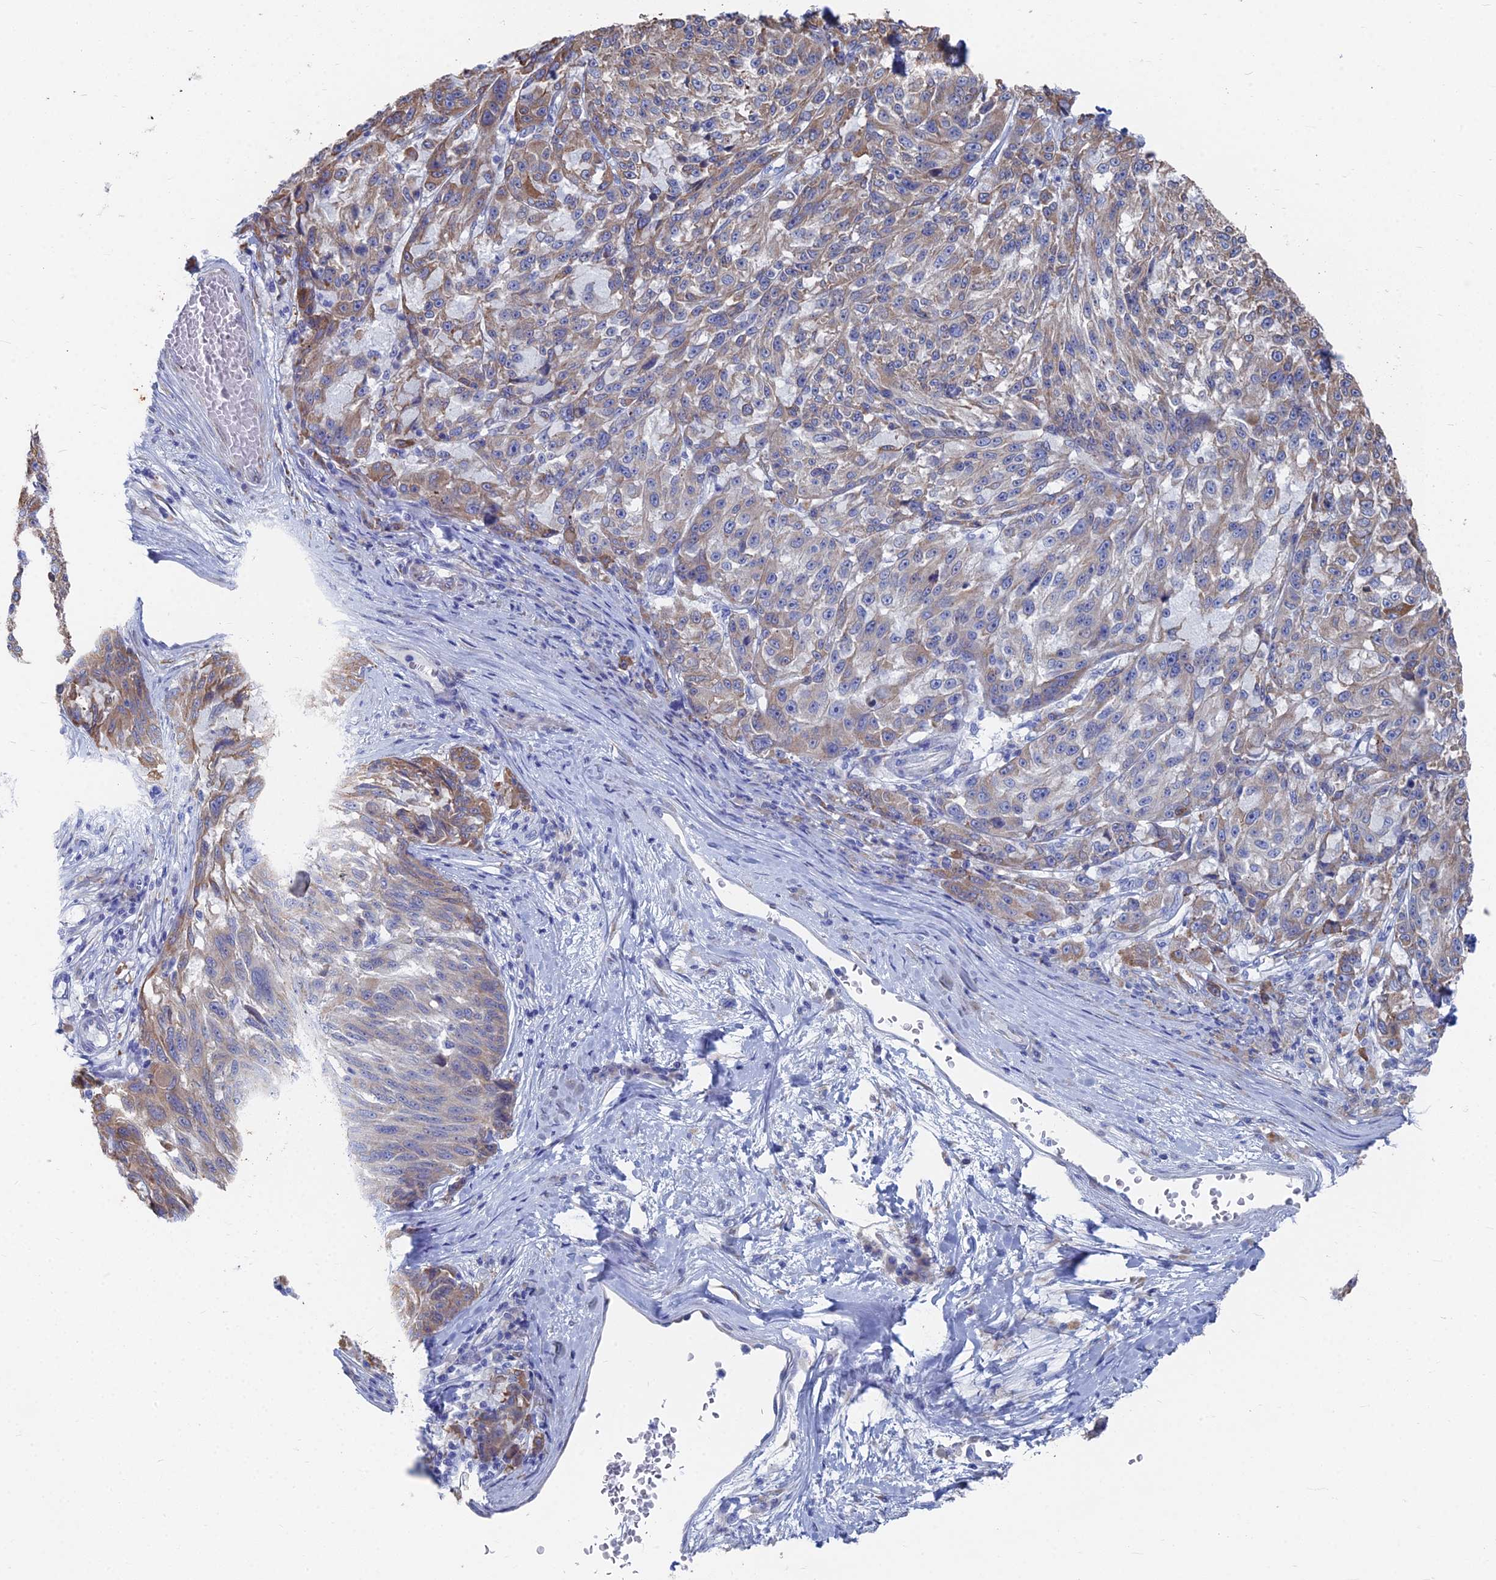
{"staining": {"intensity": "moderate", "quantity": ">75%", "location": "cytoplasmic/membranous"}, "tissue": "melanoma", "cell_type": "Tumor cells", "image_type": "cancer", "snomed": [{"axis": "morphology", "description": "Malignant melanoma, NOS"}, {"axis": "topography", "description": "Skin"}], "caption": "Immunohistochemistry of human malignant melanoma shows medium levels of moderate cytoplasmic/membranous staining in approximately >75% of tumor cells. (DAB (3,3'-diaminobenzidine) IHC, brown staining for protein, blue staining for nuclei).", "gene": "TNNT3", "patient": {"sex": "male", "age": 53}}